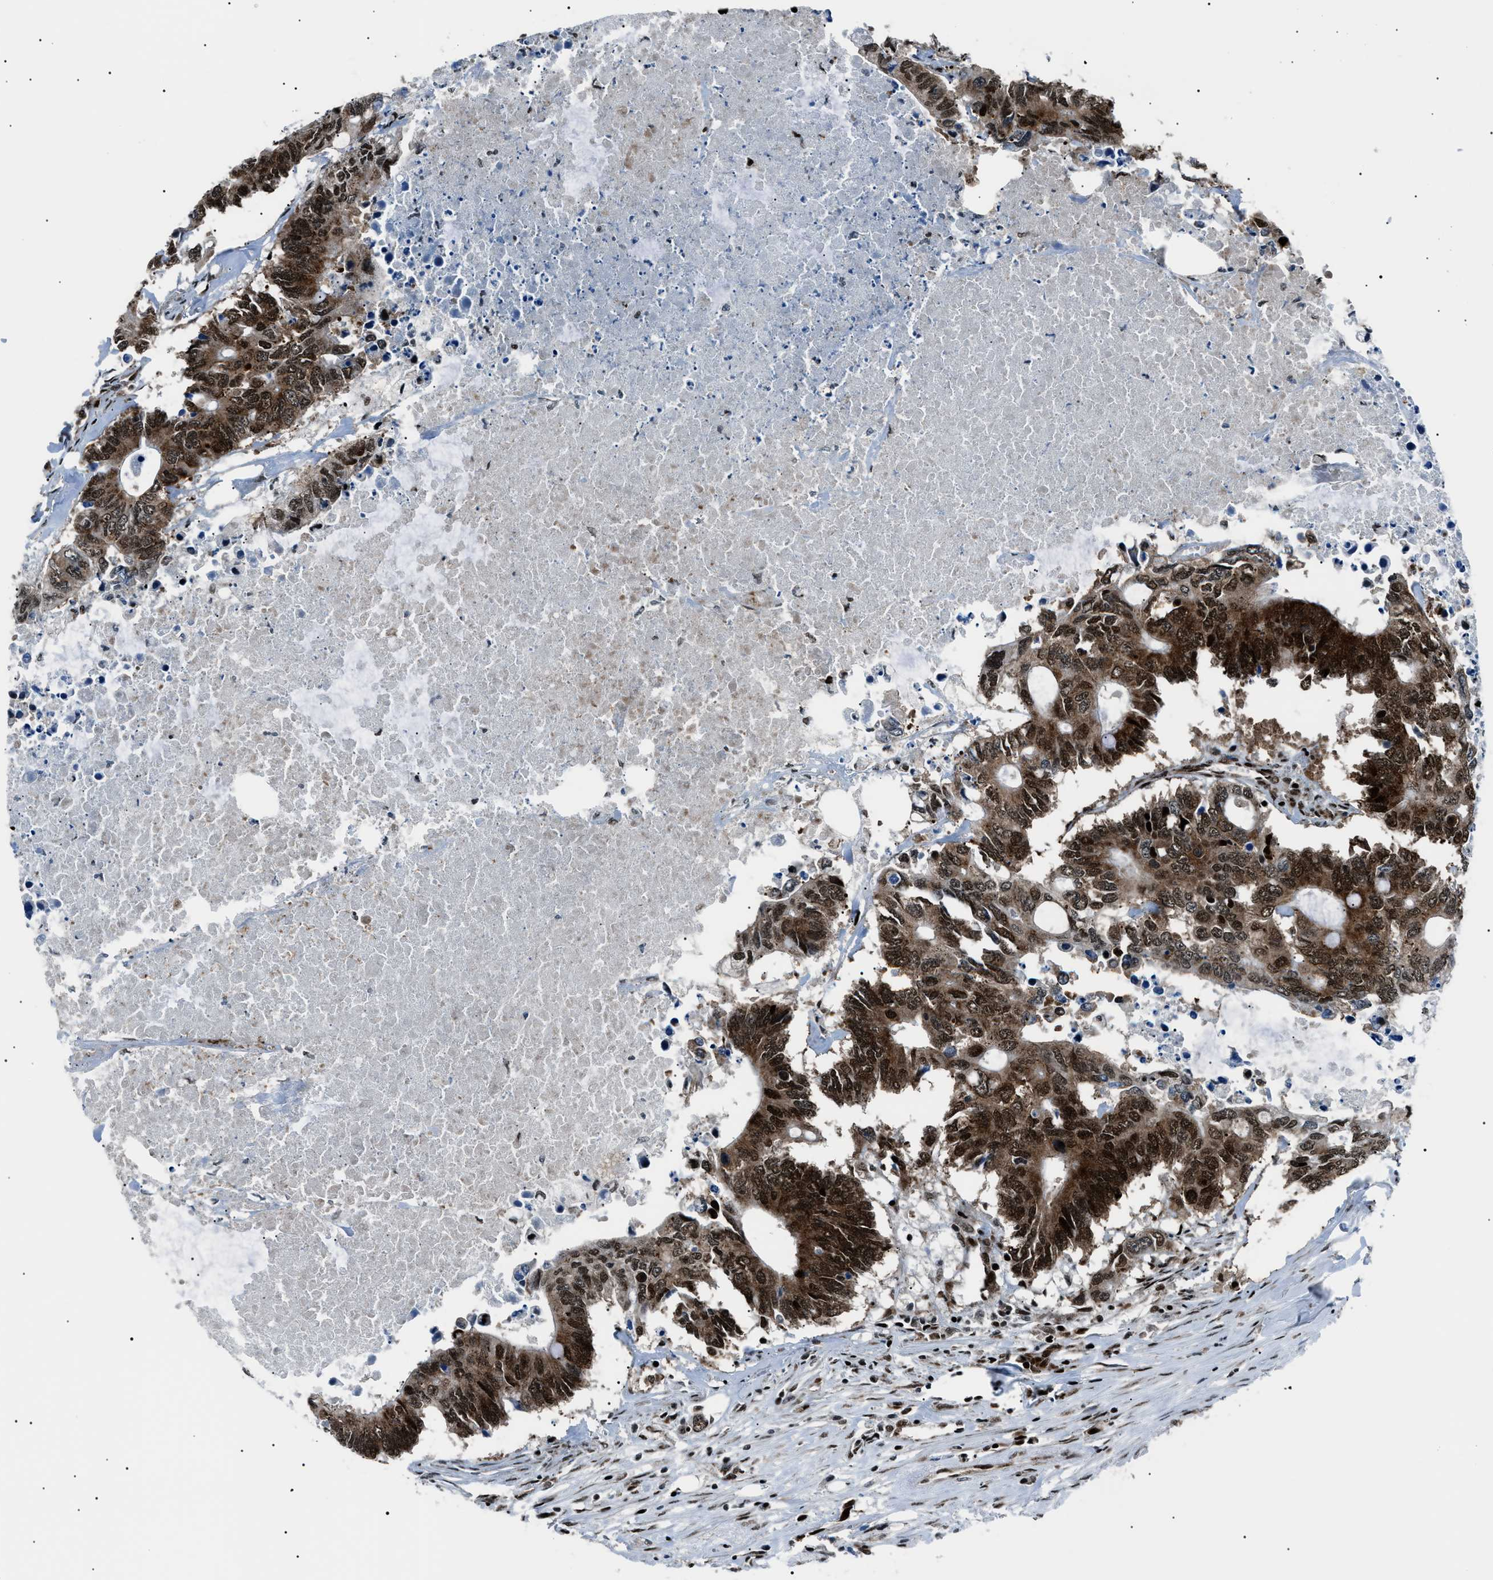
{"staining": {"intensity": "strong", "quantity": ">75%", "location": "cytoplasmic/membranous,nuclear"}, "tissue": "colorectal cancer", "cell_type": "Tumor cells", "image_type": "cancer", "snomed": [{"axis": "morphology", "description": "Adenocarcinoma, NOS"}, {"axis": "topography", "description": "Colon"}], "caption": "Adenocarcinoma (colorectal) tissue exhibits strong cytoplasmic/membranous and nuclear staining in about >75% of tumor cells, visualized by immunohistochemistry.", "gene": "HNRNPK", "patient": {"sex": "male", "age": 71}}